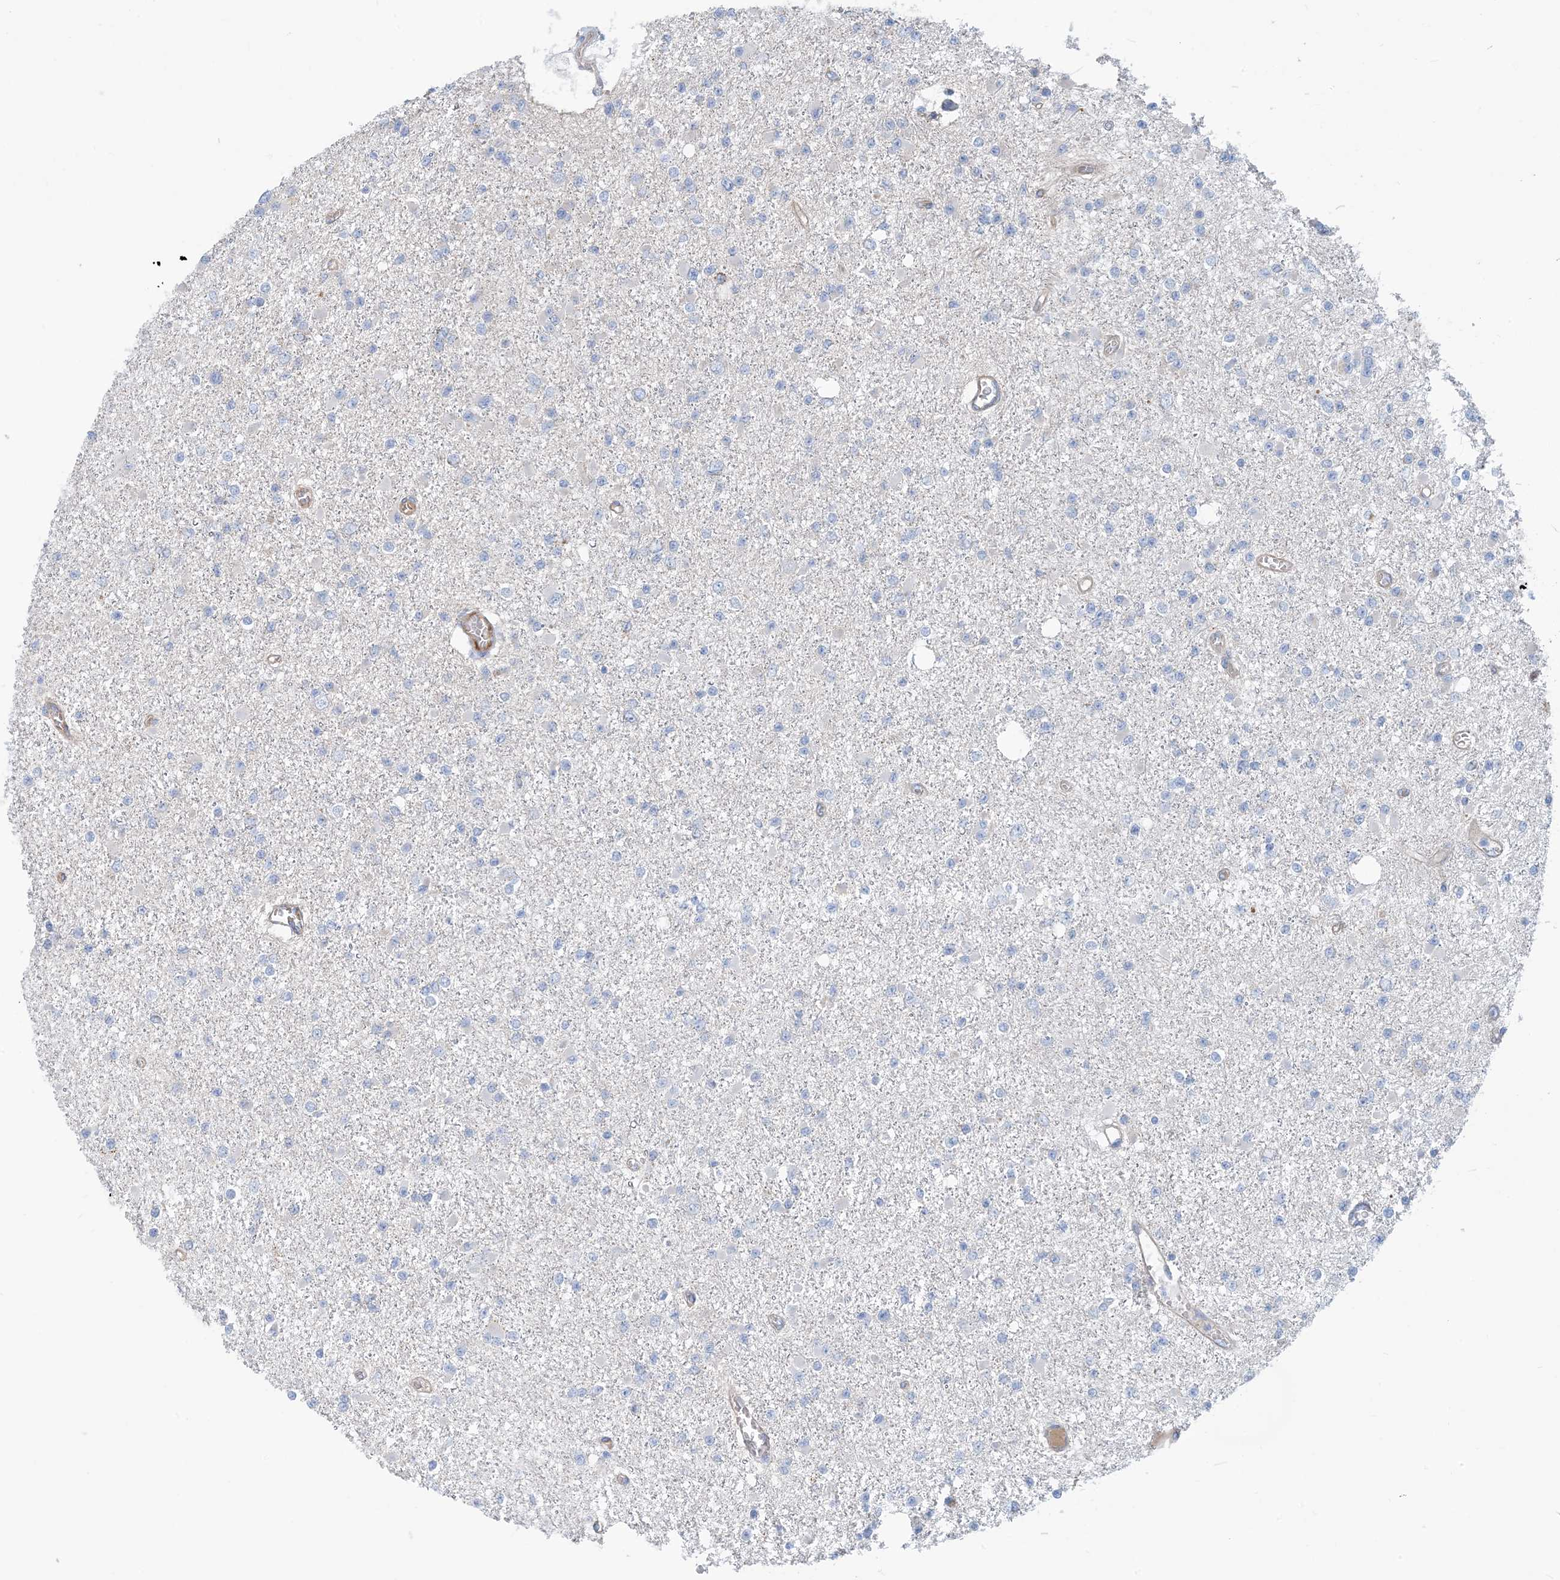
{"staining": {"intensity": "negative", "quantity": "none", "location": "none"}, "tissue": "glioma", "cell_type": "Tumor cells", "image_type": "cancer", "snomed": [{"axis": "morphology", "description": "Glioma, malignant, Low grade"}, {"axis": "topography", "description": "Brain"}], "caption": "High power microscopy photomicrograph of an immunohistochemistry (IHC) image of malignant glioma (low-grade), revealing no significant staining in tumor cells.", "gene": "PHOSPHO2", "patient": {"sex": "female", "age": 22}}